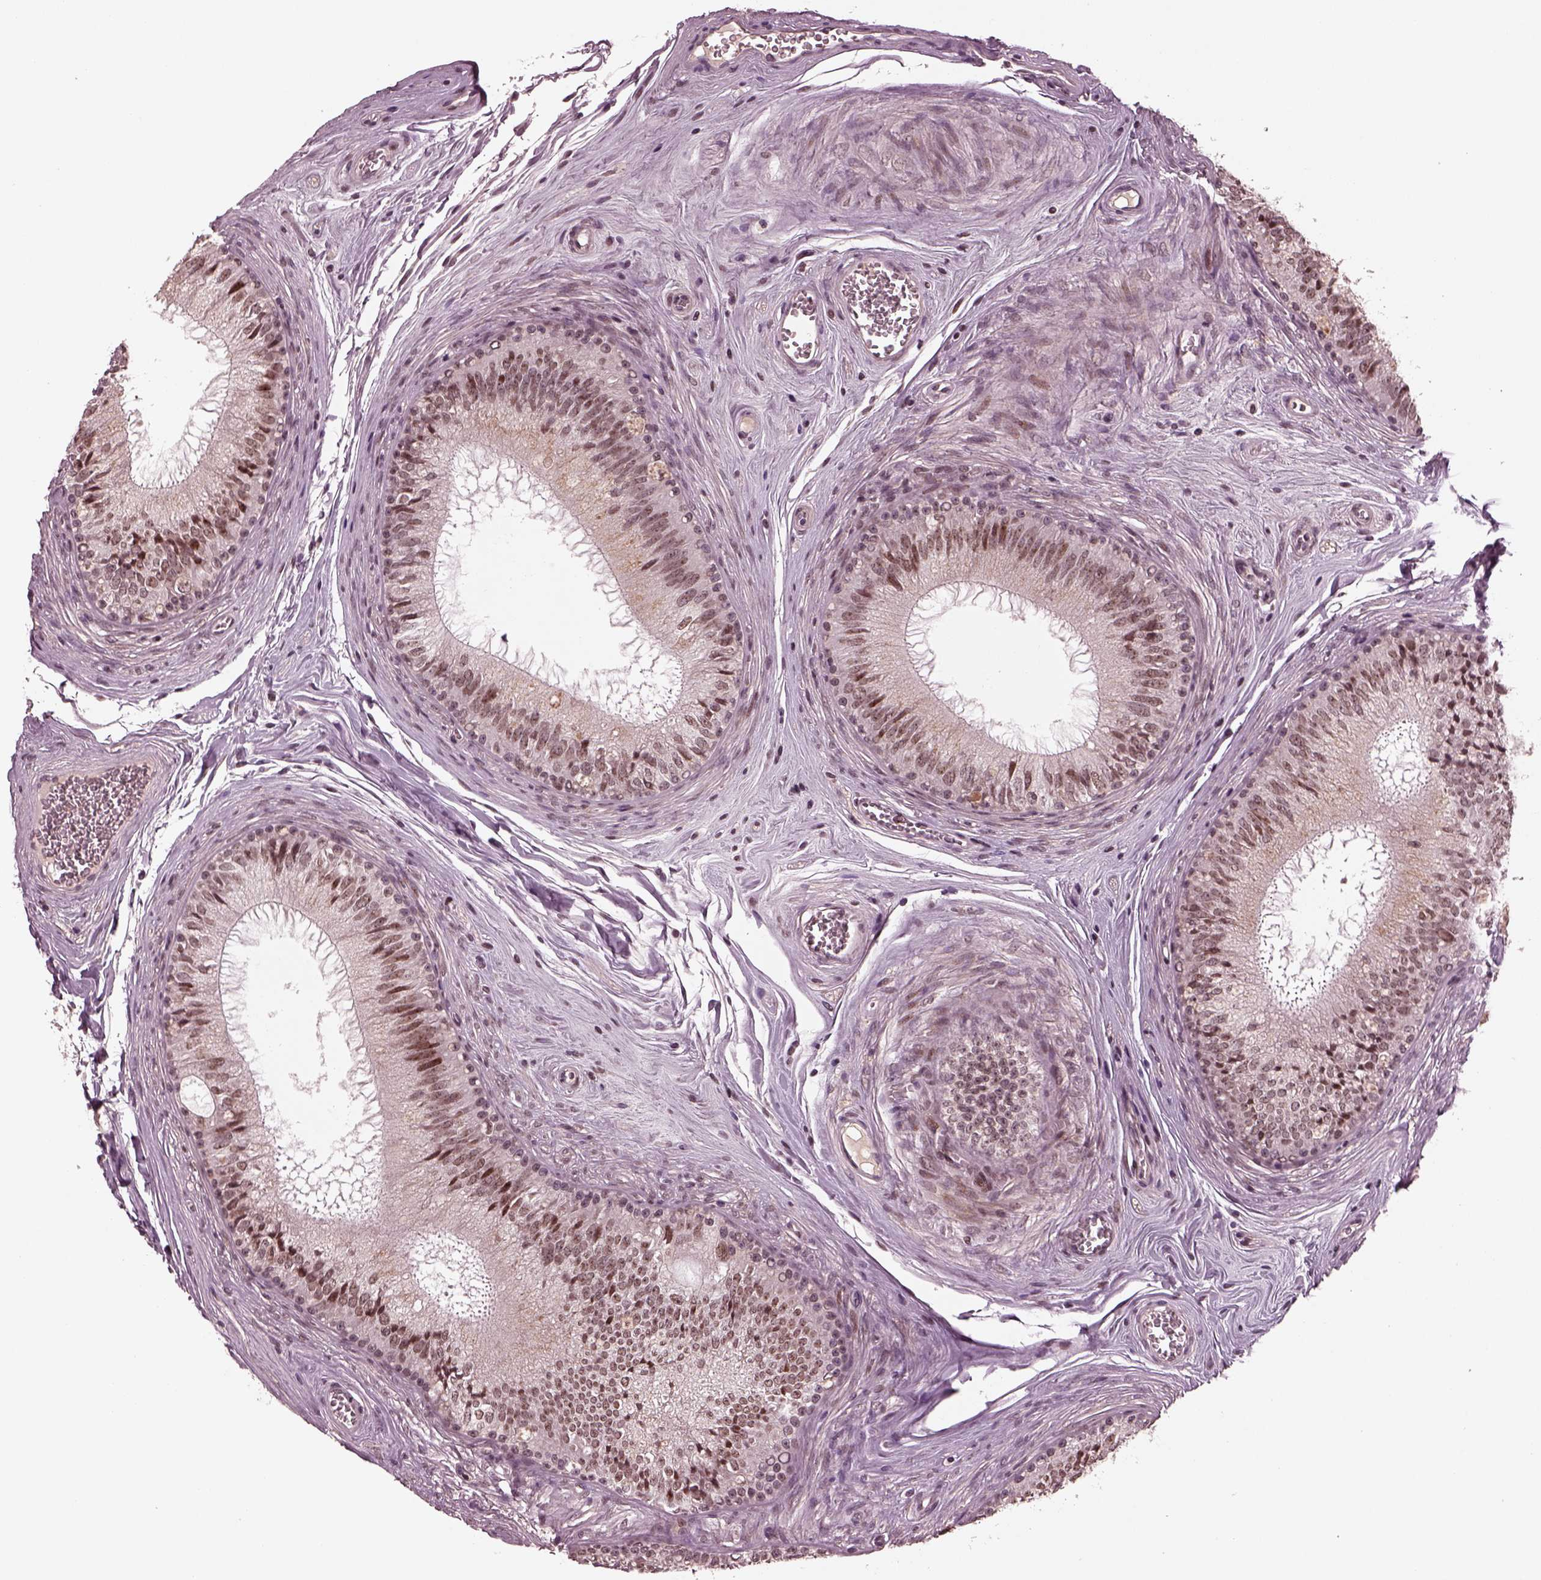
{"staining": {"intensity": "moderate", "quantity": "25%-75%", "location": "nuclear"}, "tissue": "epididymis", "cell_type": "Glandular cells", "image_type": "normal", "snomed": [{"axis": "morphology", "description": "Normal tissue, NOS"}, {"axis": "topography", "description": "Epididymis"}], "caption": "Moderate nuclear positivity for a protein is present in approximately 25%-75% of glandular cells of unremarkable epididymis using immunohistochemistry (IHC).", "gene": "NAP1L5", "patient": {"sex": "male", "age": 37}}